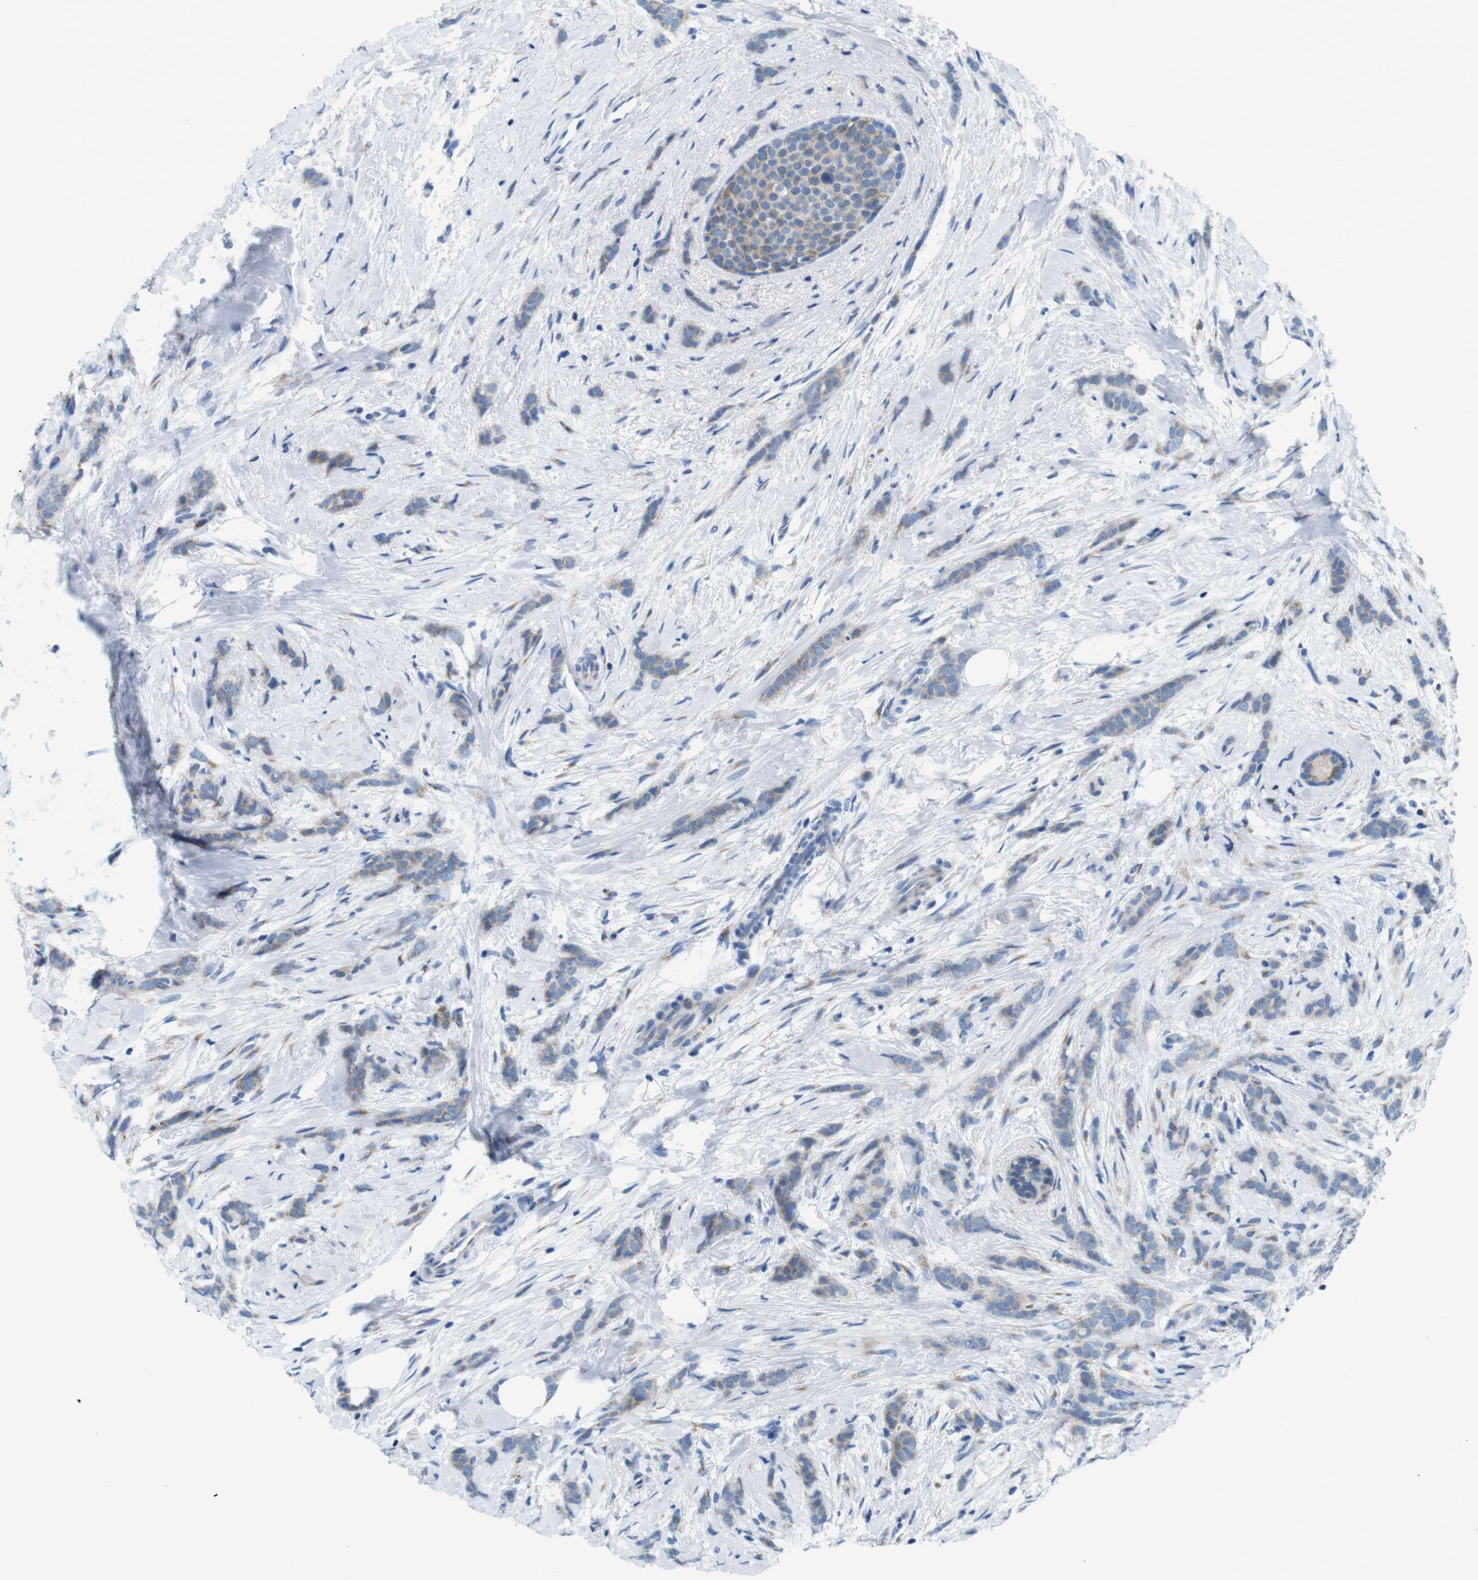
{"staining": {"intensity": "weak", "quantity": ">75%", "location": "cytoplasmic/membranous"}, "tissue": "breast cancer", "cell_type": "Tumor cells", "image_type": "cancer", "snomed": [{"axis": "morphology", "description": "Lobular carcinoma, in situ"}, {"axis": "morphology", "description": "Lobular carcinoma"}, {"axis": "topography", "description": "Breast"}], "caption": "Immunohistochemistry image of neoplastic tissue: breast cancer (lobular carcinoma in situ) stained using IHC exhibits low levels of weak protein expression localized specifically in the cytoplasmic/membranous of tumor cells, appearing as a cytoplasmic/membranous brown color.", "gene": "GOLGA2", "patient": {"sex": "female", "age": 41}}